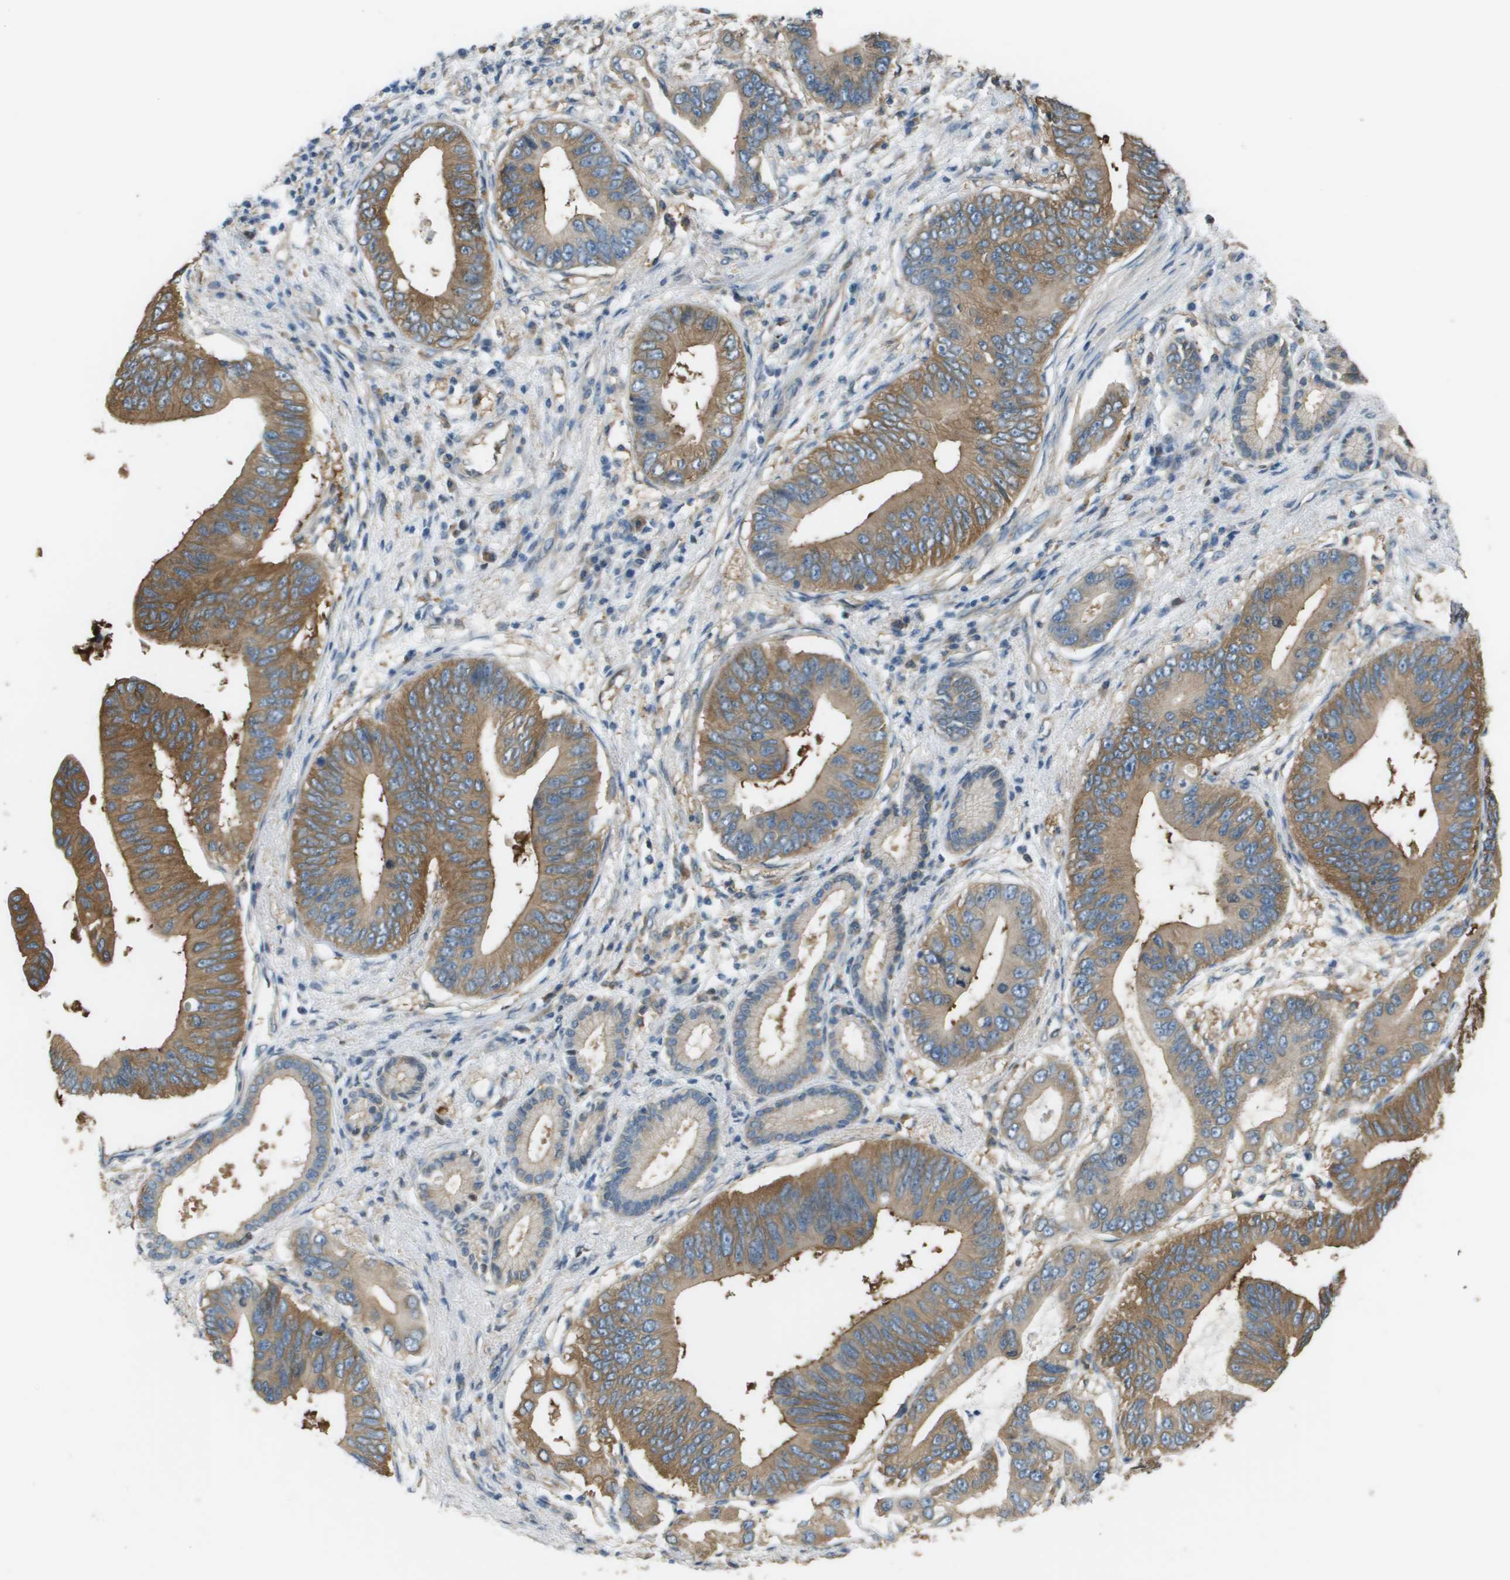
{"staining": {"intensity": "moderate", "quantity": ">75%", "location": "cytoplasmic/membranous"}, "tissue": "pancreatic cancer", "cell_type": "Tumor cells", "image_type": "cancer", "snomed": [{"axis": "morphology", "description": "Adenocarcinoma, NOS"}, {"axis": "topography", "description": "Pancreas"}], "caption": "The immunohistochemical stain labels moderate cytoplasmic/membranous staining in tumor cells of pancreatic cancer (adenocarcinoma) tissue.", "gene": "CORO1B", "patient": {"sex": "male", "age": 77}}